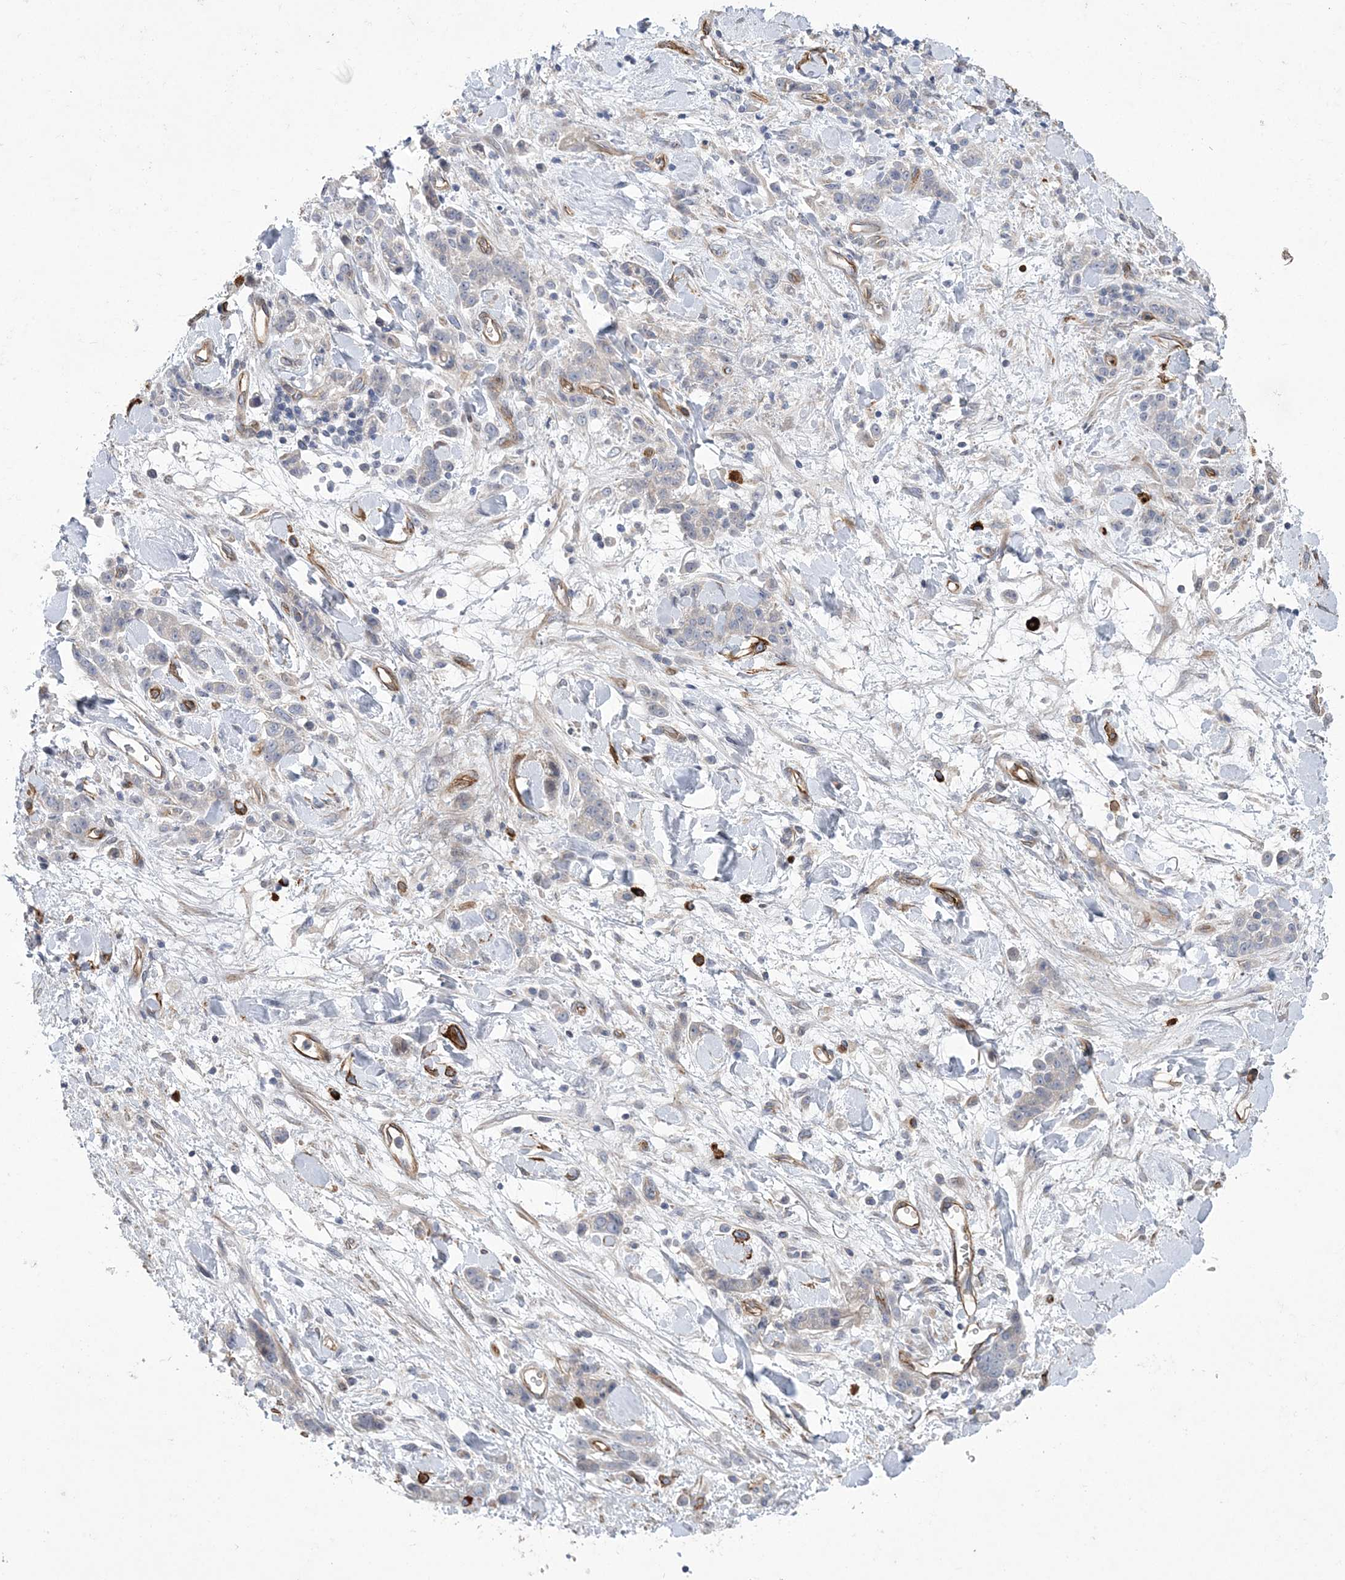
{"staining": {"intensity": "negative", "quantity": "none", "location": "none"}, "tissue": "stomach cancer", "cell_type": "Tumor cells", "image_type": "cancer", "snomed": [{"axis": "morphology", "description": "Normal tissue, NOS"}, {"axis": "morphology", "description": "Adenocarcinoma, NOS"}, {"axis": "topography", "description": "Stomach"}], "caption": "Photomicrograph shows no significant protein expression in tumor cells of stomach adenocarcinoma.", "gene": "CALN1", "patient": {"sex": "male", "age": 82}}